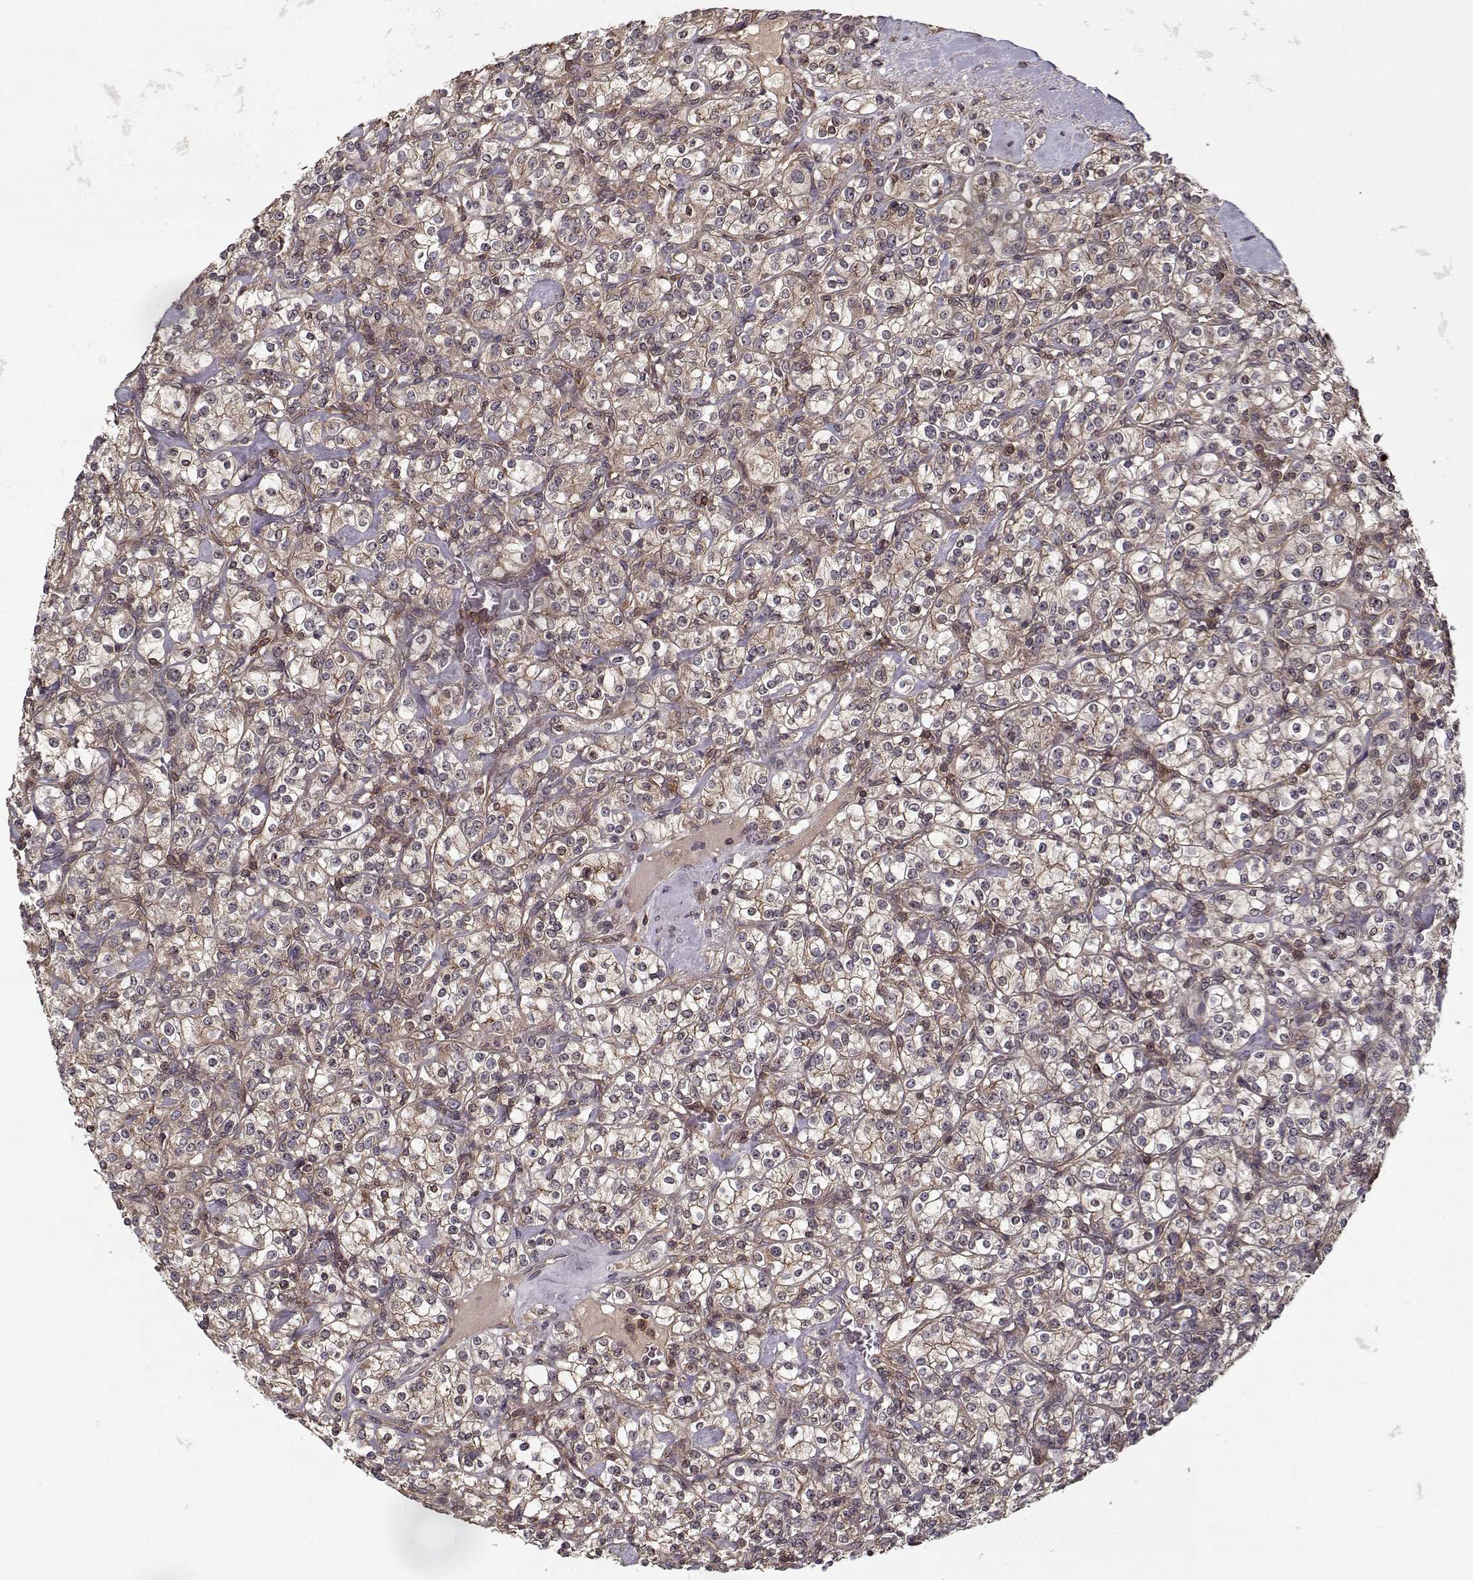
{"staining": {"intensity": "moderate", "quantity": ">75%", "location": "cytoplasmic/membranous"}, "tissue": "renal cancer", "cell_type": "Tumor cells", "image_type": "cancer", "snomed": [{"axis": "morphology", "description": "Adenocarcinoma, NOS"}, {"axis": "topography", "description": "Kidney"}], "caption": "A histopathology image of human renal adenocarcinoma stained for a protein exhibits moderate cytoplasmic/membranous brown staining in tumor cells. (DAB IHC, brown staining for protein, blue staining for nuclei).", "gene": "PPP1R12A", "patient": {"sex": "male", "age": 77}}